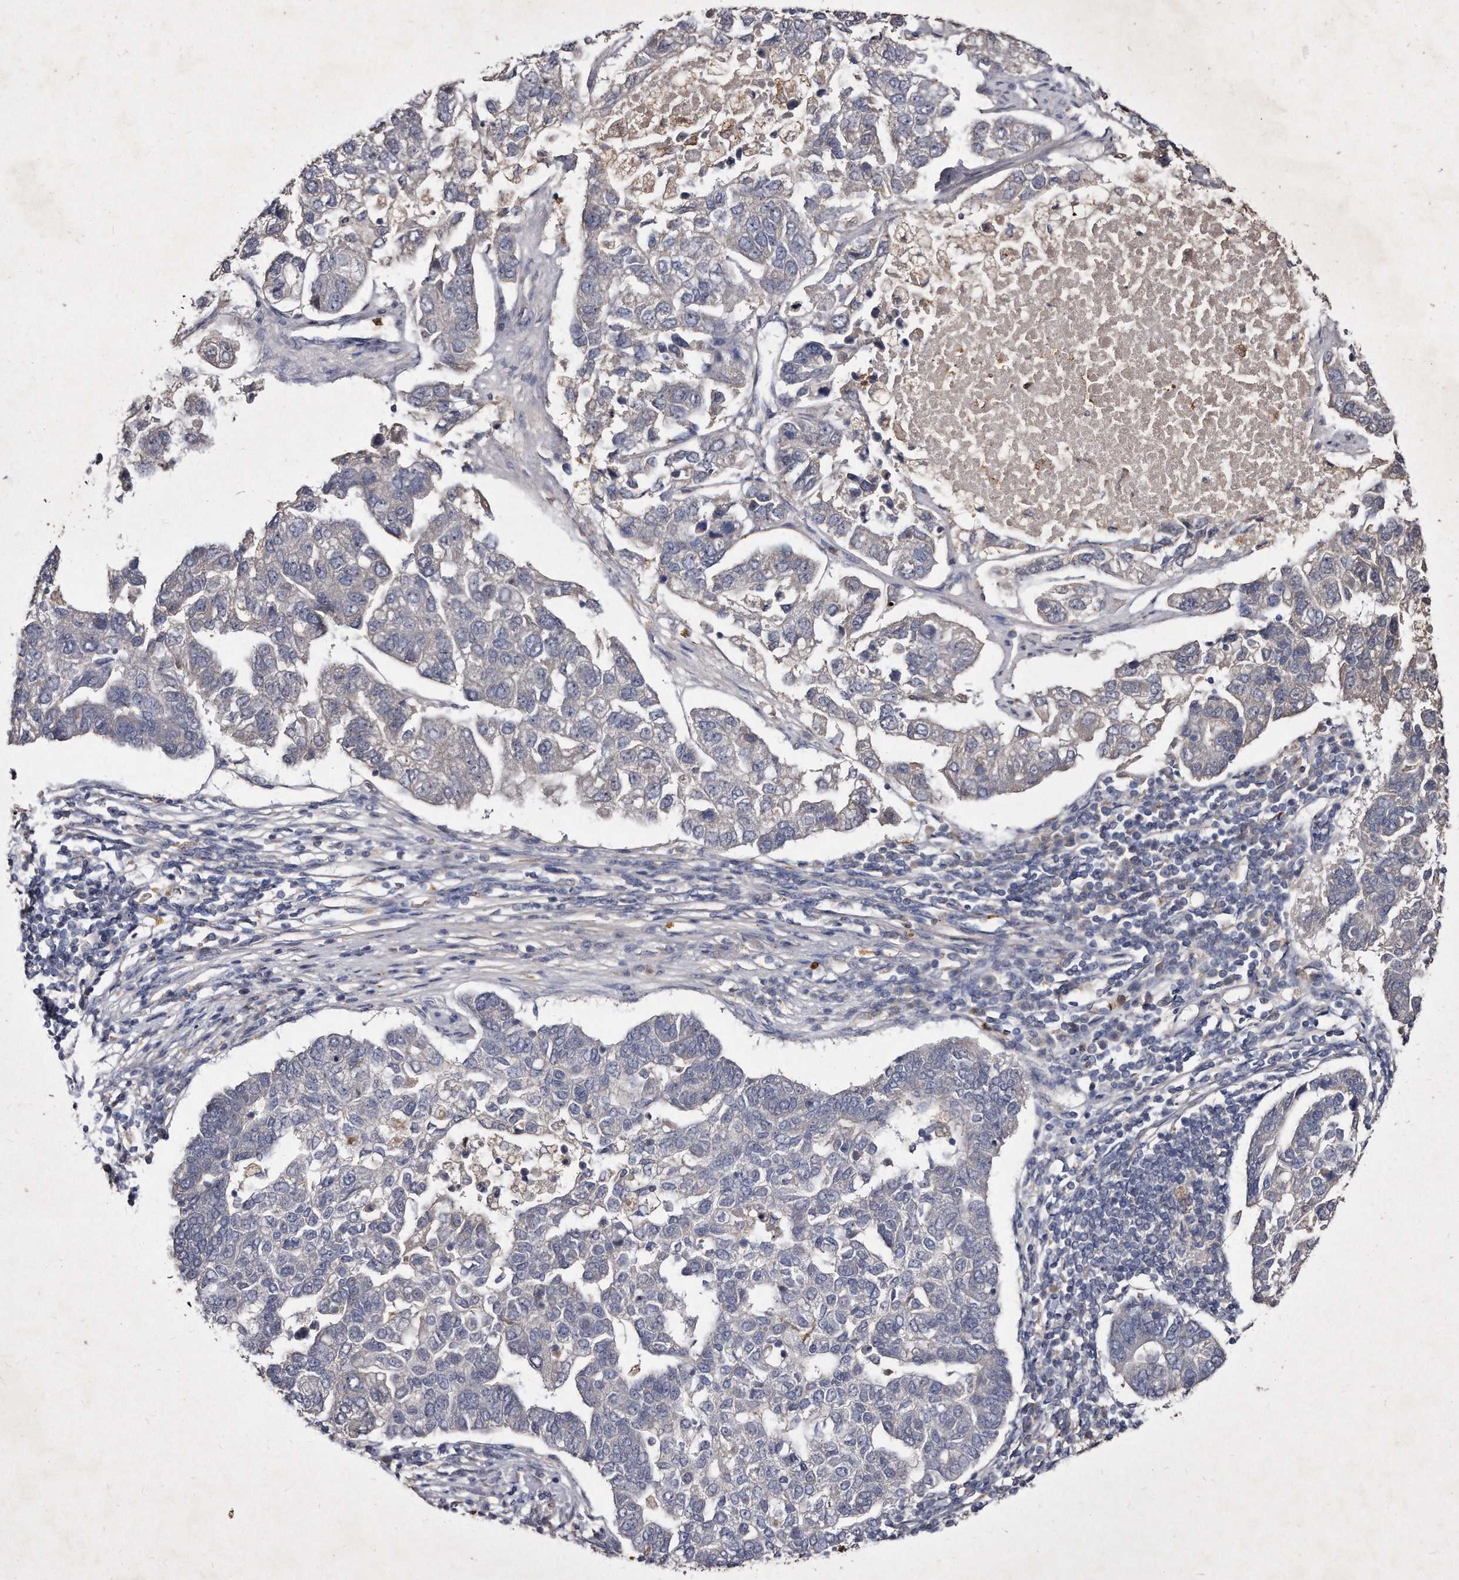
{"staining": {"intensity": "negative", "quantity": "none", "location": "none"}, "tissue": "pancreatic cancer", "cell_type": "Tumor cells", "image_type": "cancer", "snomed": [{"axis": "morphology", "description": "Adenocarcinoma, NOS"}, {"axis": "topography", "description": "Pancreas"}], "caption": "Micrograph shows no significant protein positivity in tumor cells of pancreatic cancer (adenocarcinoma).", "gene": "KLHDC3", "patient": {"sex": "female", "age": 61}}